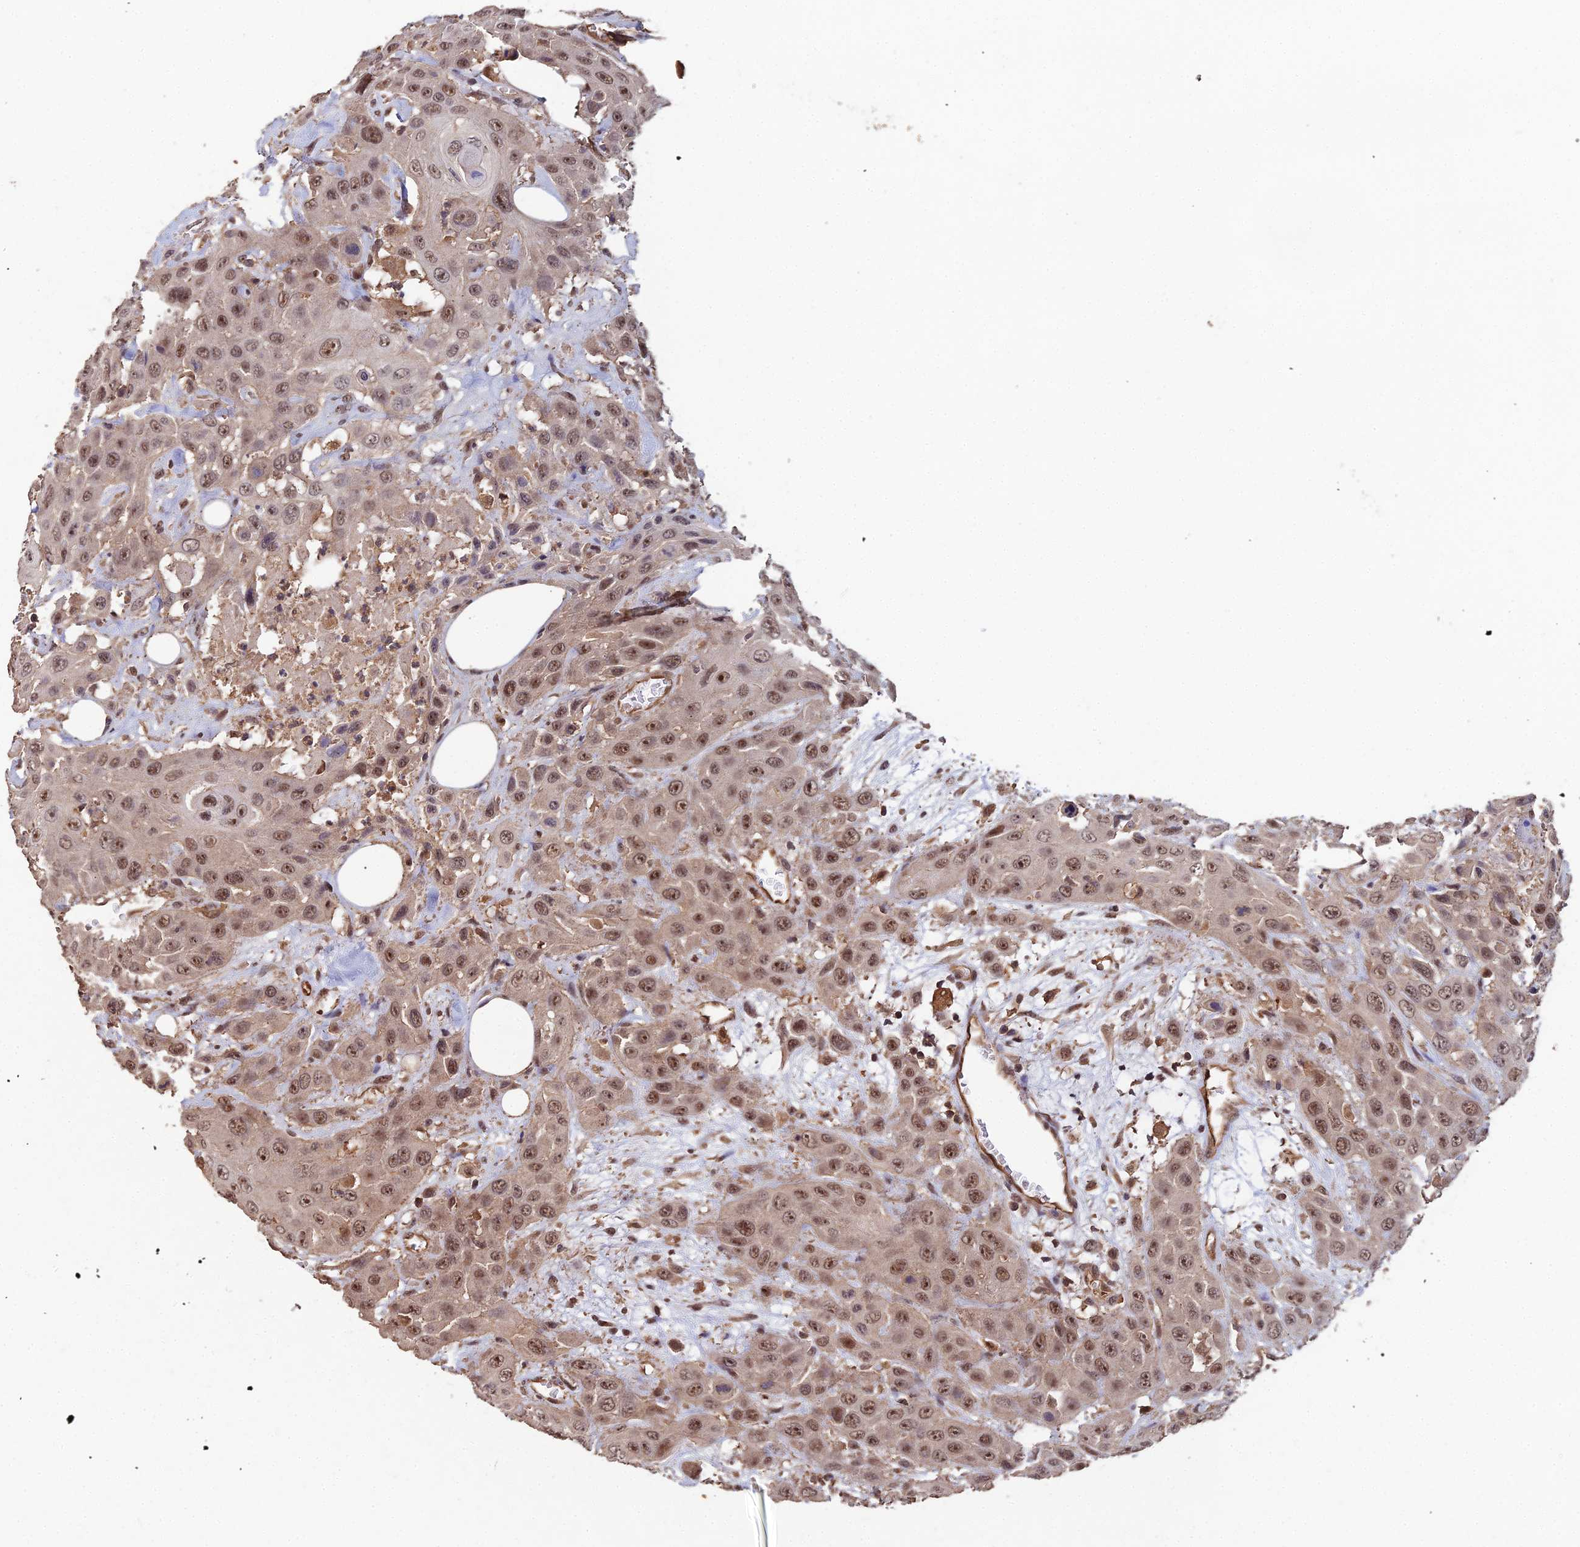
{"staining": {"intensity": "moderate", "quantity": ">75%", "location": "nuclear"}, "tissue": "head and neck cancer", "cell_type": "Tumor cells", "image_type": "cancer", "snomed": [{"axis": "morphology", "description": "Squamous cell carcinoma, NOS"}, {"axis": "topography", "description": "Head-Neck"}], "caption": "Immunohistochemistry (IHC) image of neoplastic tissue: head and neck cancer (squamous cell carcinoma) stained using immunohistochemistry (IHC) reveals medium levels of moderate protein expression localized specifically in the nuclear of tumor cells, appearing as a nuclear brown color.", "gene": "RALGAPA2", "patient": {"sex": "male", "age": 81}}